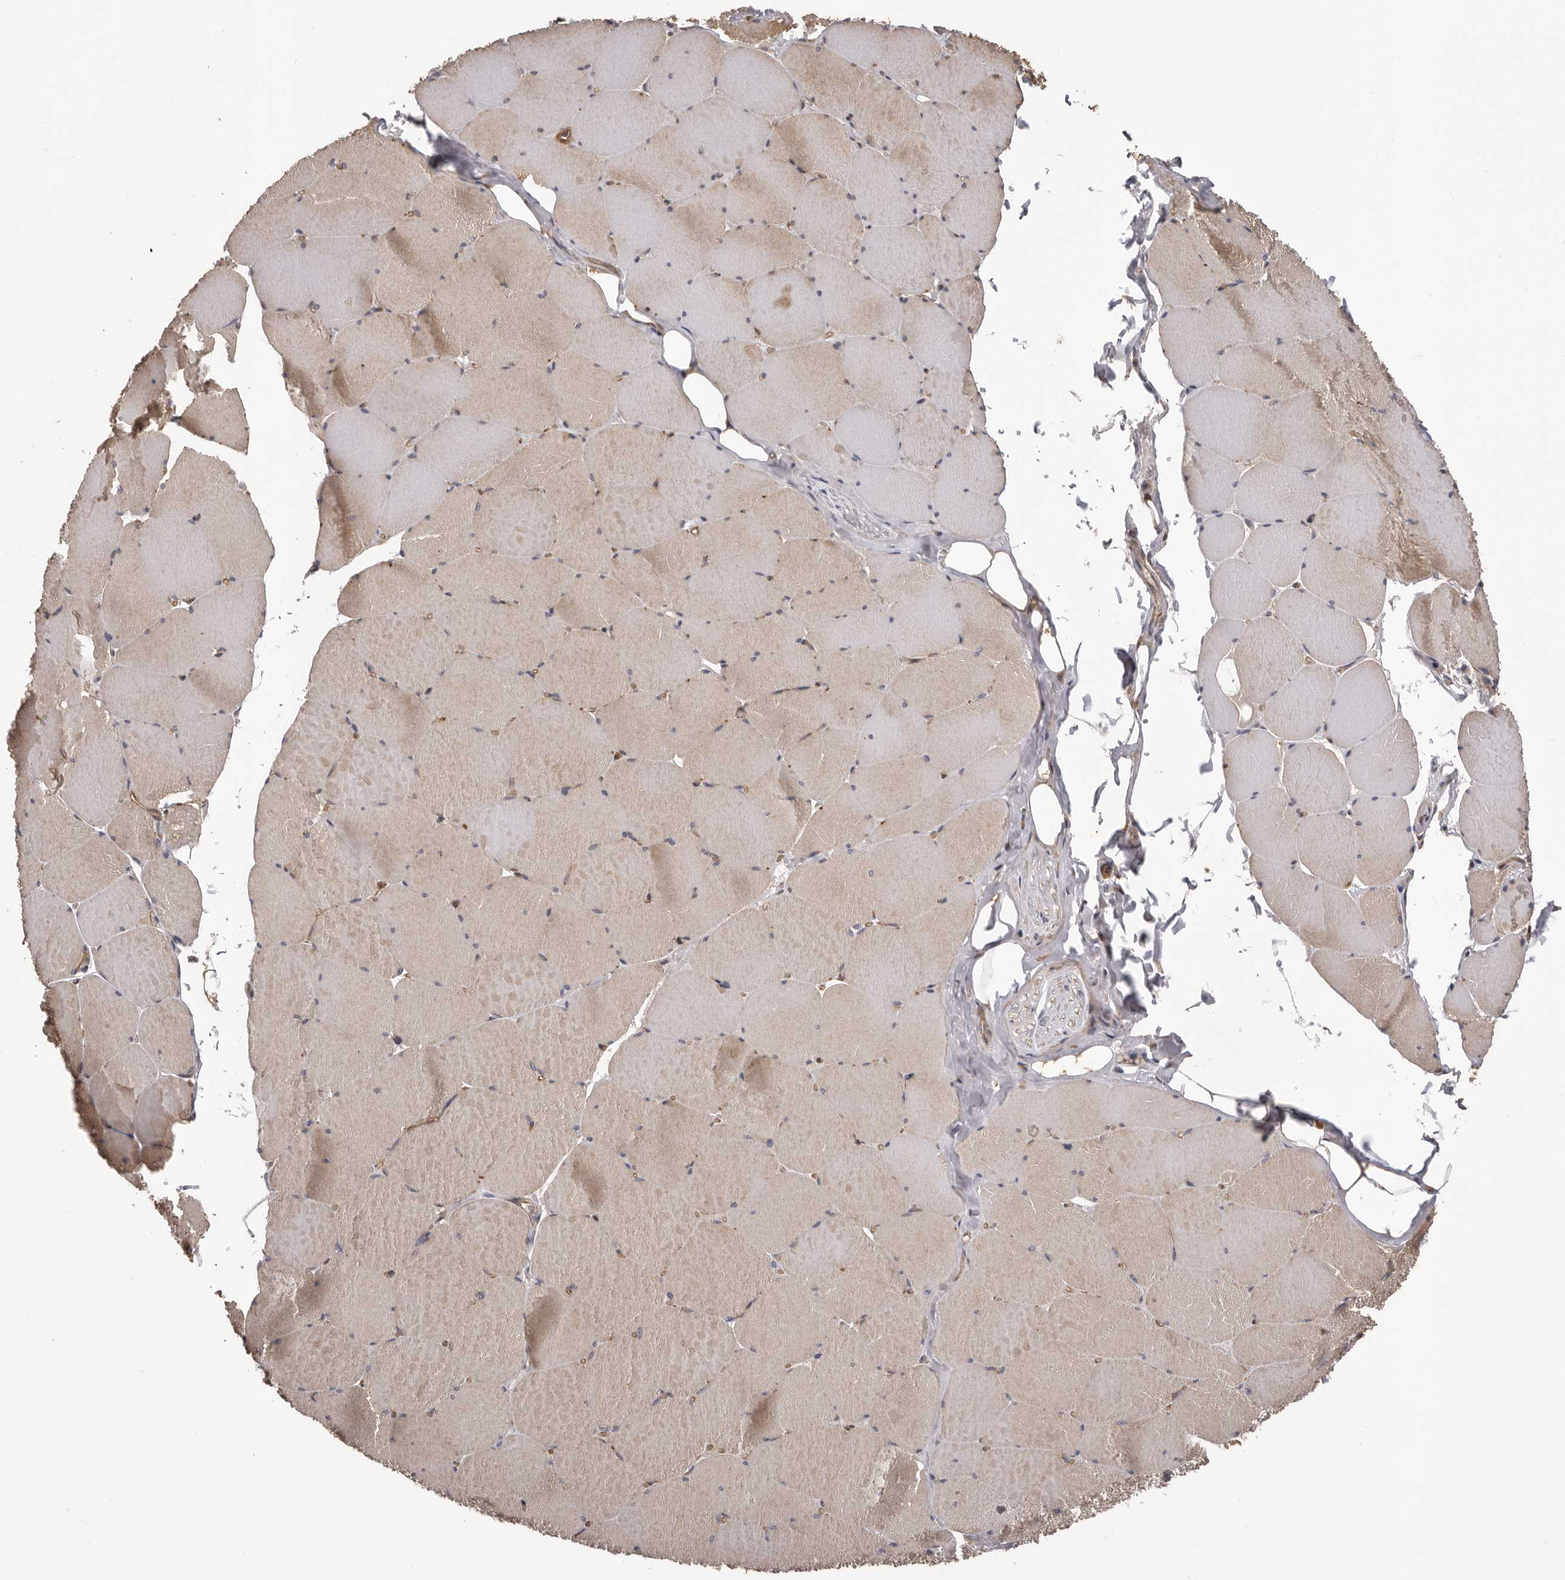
{"staining": {"intensity": "moderate", "quantity": ">75%", "location": "cytoplasmic/membranous"}, "tissue": "skeletal muscle", "cell_type": "Myocytes", "image_type": "normal", "snomed": [{"axis": "morphology", "description": "Normal tissue, NOS"}, {"axis": "topography", "description": "Skeletal muscle"}, {"axis": "topography", "description": "Head-Neck"}], "caption": "Myocytes demonstrate medium levels of moderate cytoplasmic/membranous expression in approximately >75% of cells in unremarkable skeletal muscle. The protein is stained brown, and the nuclei are stained in blue (DAB IHC with brightfield microscopy, high magnification).", "gene": "ADAMTS2", "patient": {"sex": "male", "age": 66}}